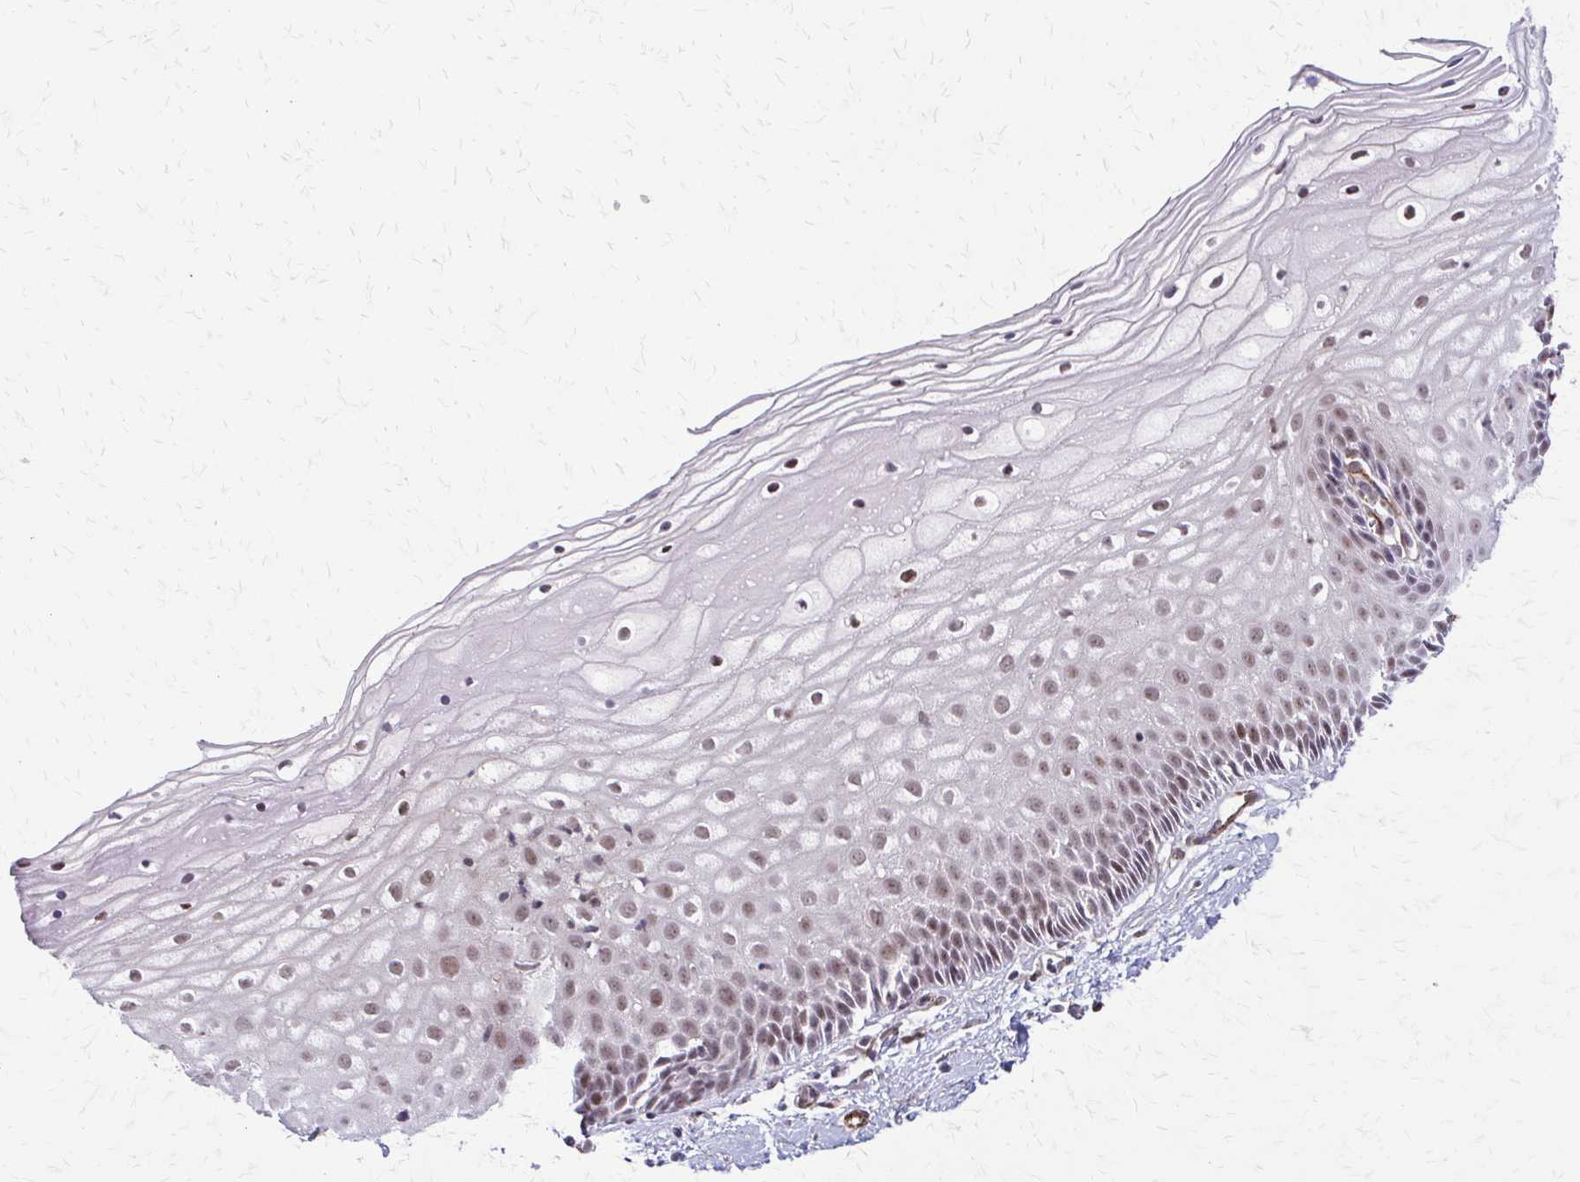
{"staining": {"intensity": "moderate", "quantity": ">75%", "location": "cytoplasmic/membranous,nuclear"}, "tissue": "cervix", "cell_type": "Glandular cells", "image_type": "normal", "snomed": [{"axis": "morphology", "description": "Normal tissue, NOS"}, {"axis": "topography", "description": "Cervix"}], "caption": "A photomicrograph of human cervix stained for a protein shows moderate cytoplasmic/membranous,nuclear brown staining in glandular cells. (DAB = brown stain, brightfield microscopy at high magnification).", "gene": "NRBF2", "patient": {"sex": "female", "age": 36}}